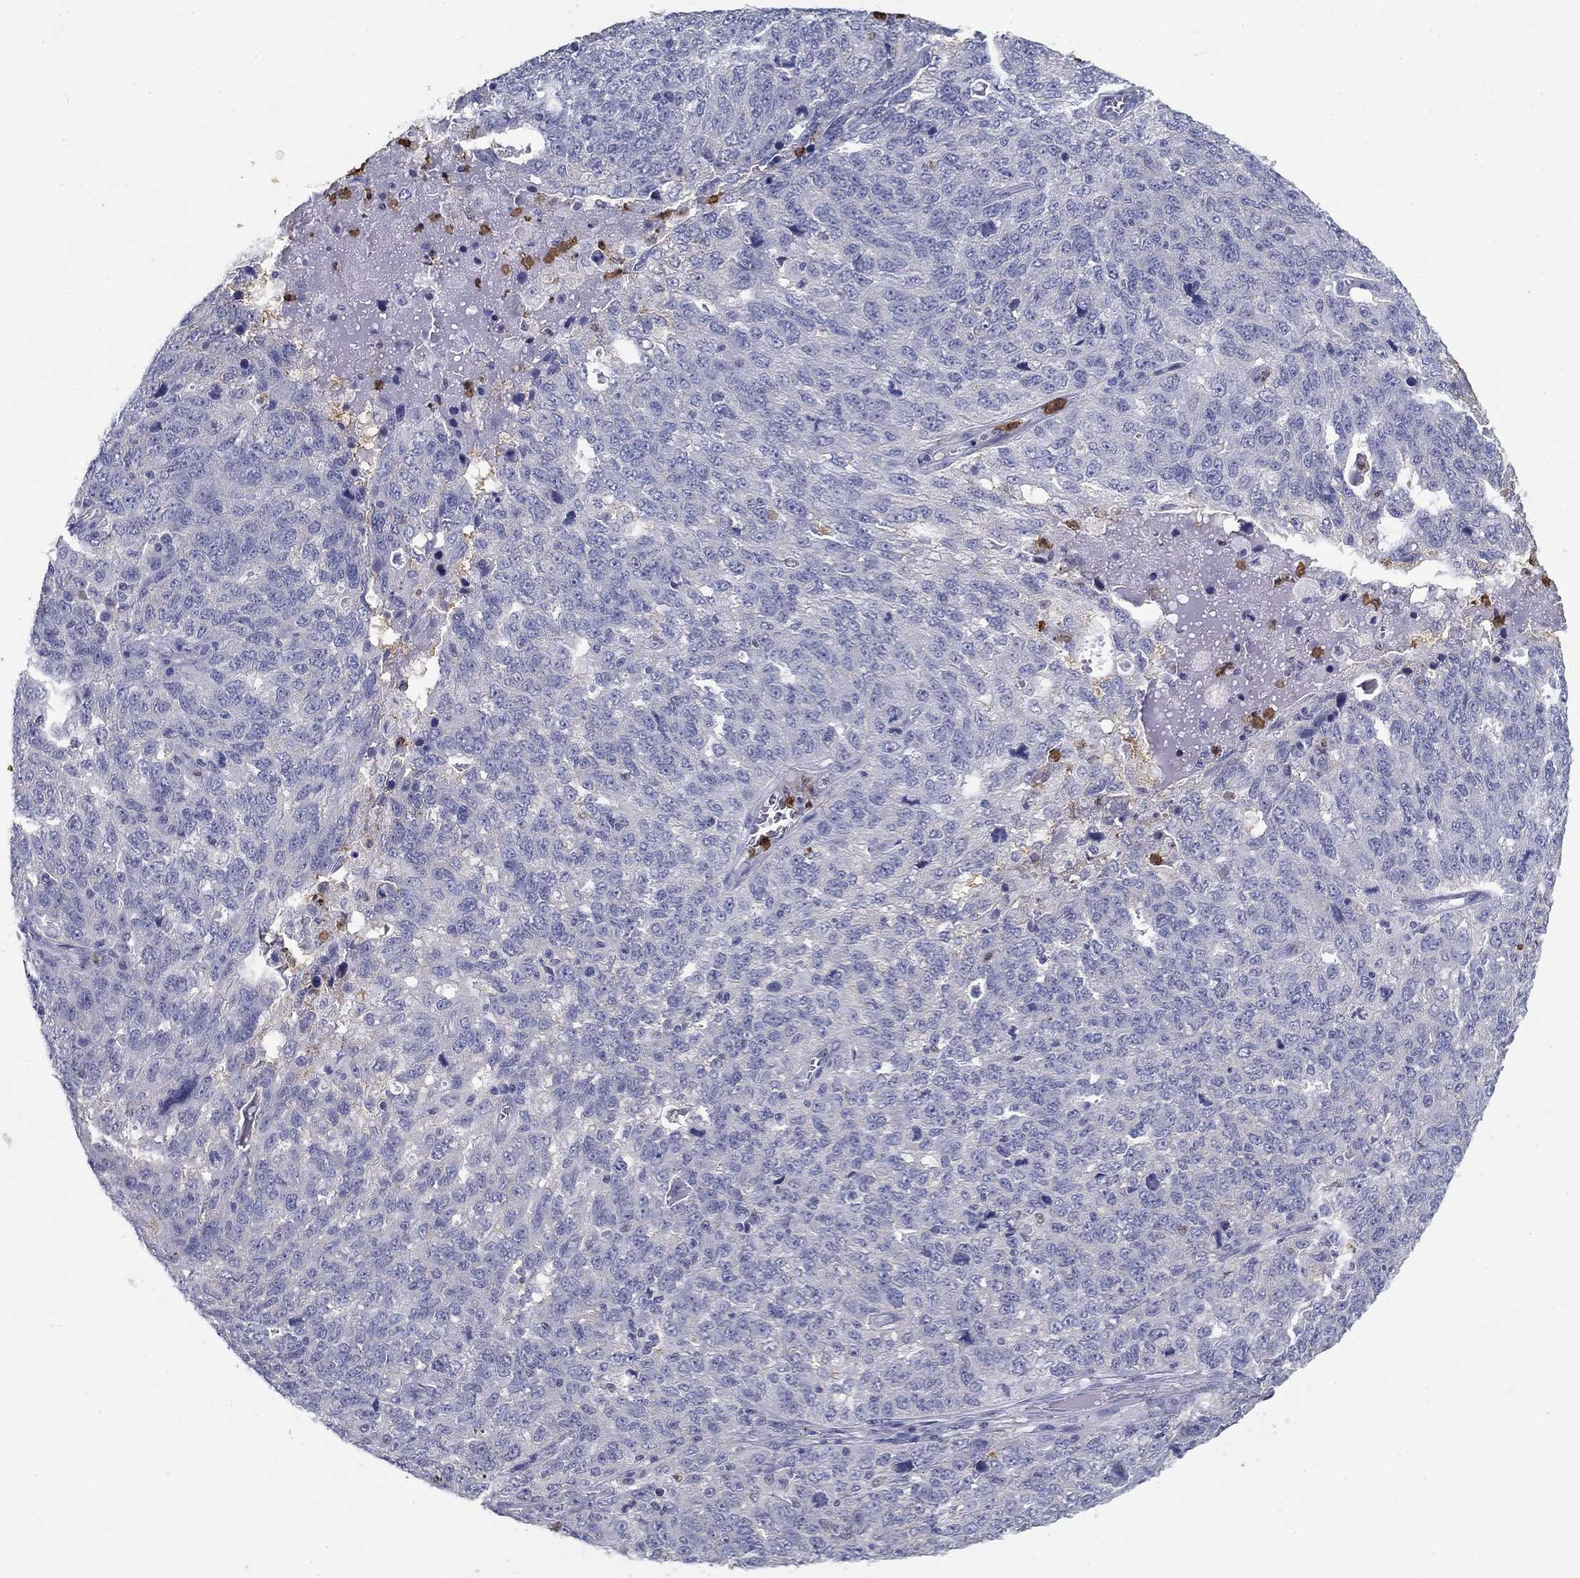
{"staining": {"intensity": "negative", "quantity": "none", "location": "none"}, "tissue": "ovarian cancer", "cell_type": "Tumor cells", "image_type": "cancer", "snomed": [{"axis": "morphology", "description": "Cystadenocarcinoma, serous, NOS"}, {"axis": "topography", "description": "Ovary"}], "caption": "Immunohistochemistry (IHC) of ovarian cancer (serous cystadenocarcinoma) shows no staining in tumor cells.", "gene": "IGSF8", "patient": {"sex": "female", "age": 71}}